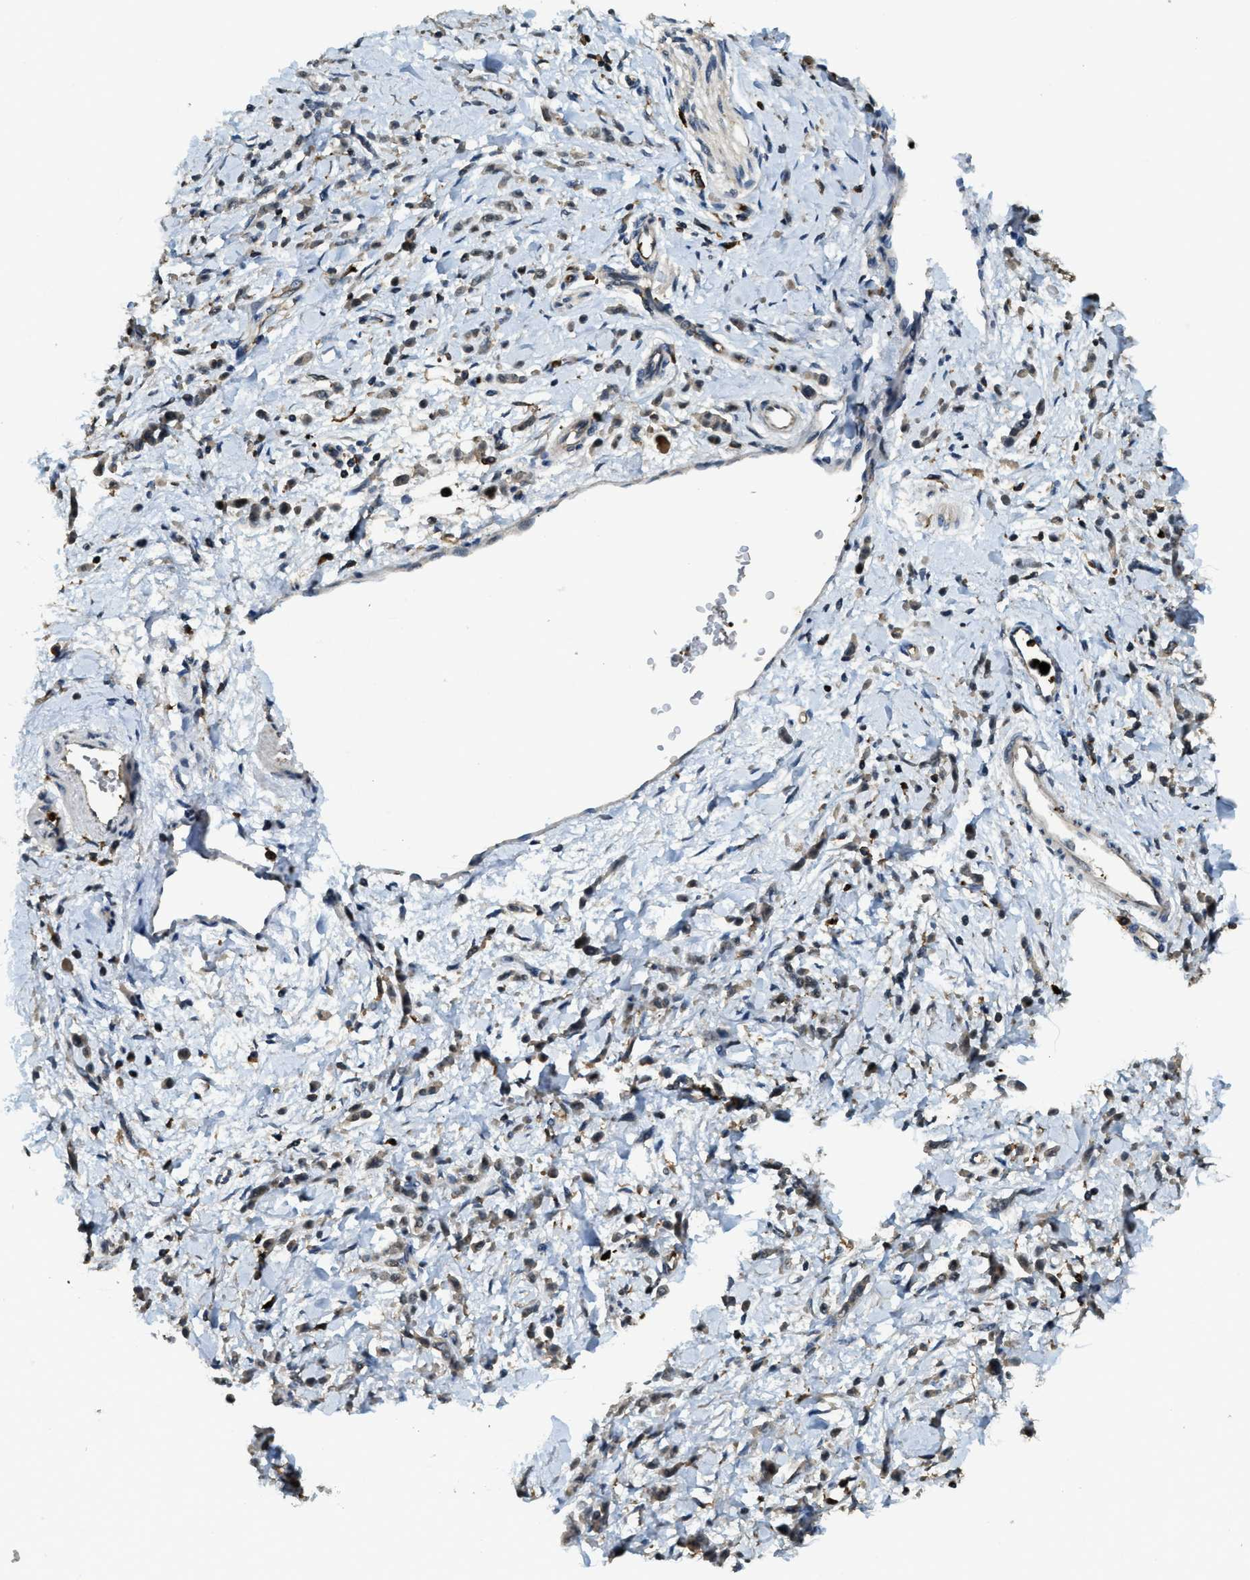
{"staining": {"intensity": "weak", "quantity": ">75%", "location": "cytoplasmic/membranous"}, "tissue": "stomach cancer", "cell_type": "Tumor cells", "image_type": "cancer", "snomed": [{"axis": "morphology", "description": "Normal tissue, NOS"}, {"axis": "morphology", "description": "Adenocarcinoma, NOS"}, {"axis": "topography", "description": "Stomach"}], "caption": "Immunohistochemical staining of human stomach cancer (adenocarcinoma) shows low levels of weak cytoplasmic/membranous protein staining in about >75% of tumor cells.", "gene": "RNF141", "patient": {"sex": "male", "age": 82}}